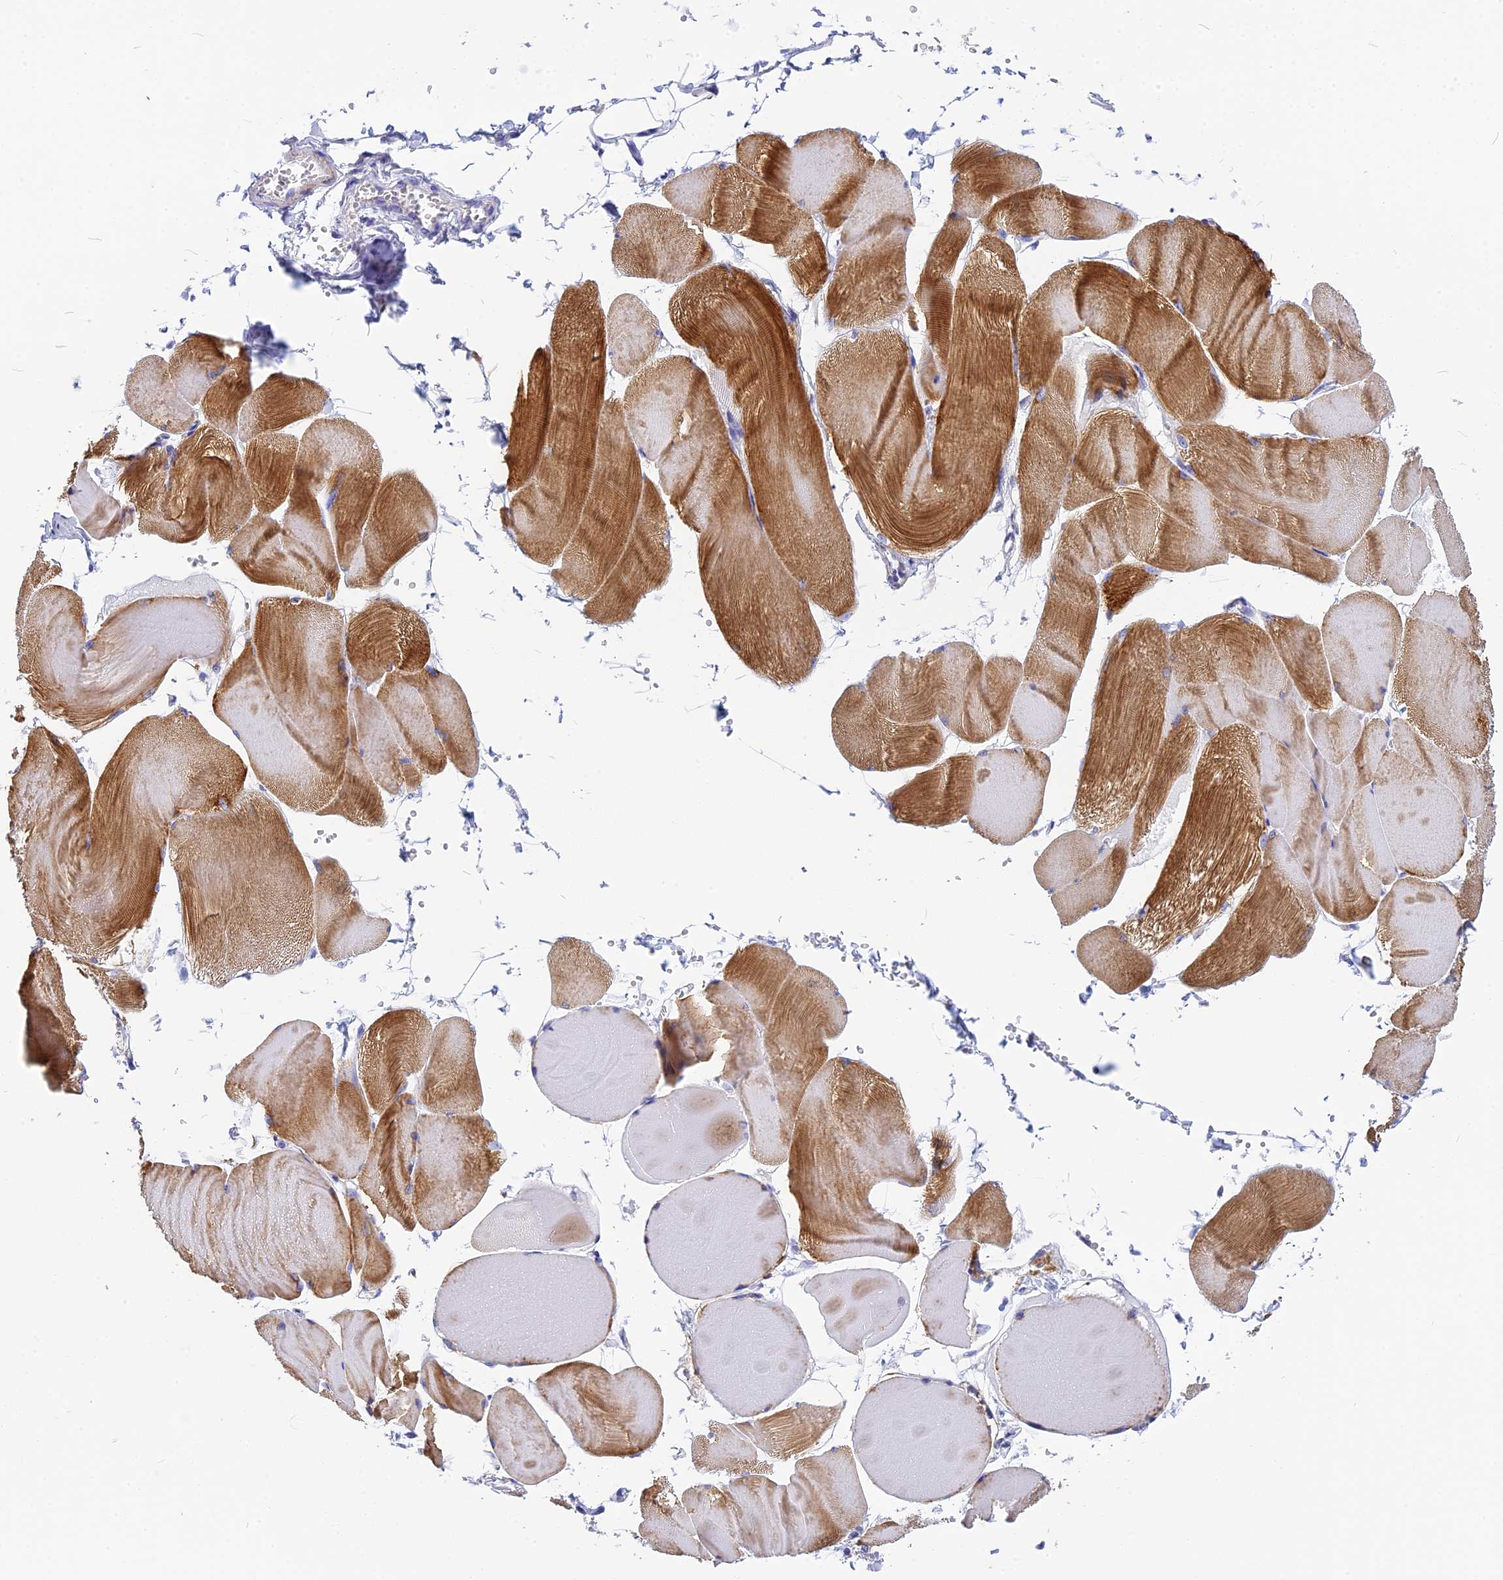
{"staining": {"intensity": "moderate", "quantity": "25%-75%", "location": "cytoplasmic/membranous"}, "tissue": "skeletal muscle", "cell_type": "Myocytes", "image_type": "normal", "snomed": [{"axis": "morphology", "description": "Normal tissue, NOS"}, {"axis": "morphology", "description": "Basal cell carcinoma"}, {"axis": "topography", "description": "Skeletal muscle"}], "caption": "Protein staining of unremarkable skeletal muscle exhibits moderate cytoplasmic/membranous staining in about 25%-75% of myocytes.", "gene": "VDAC2", "patient": {"sex": "female", "age": 64}}